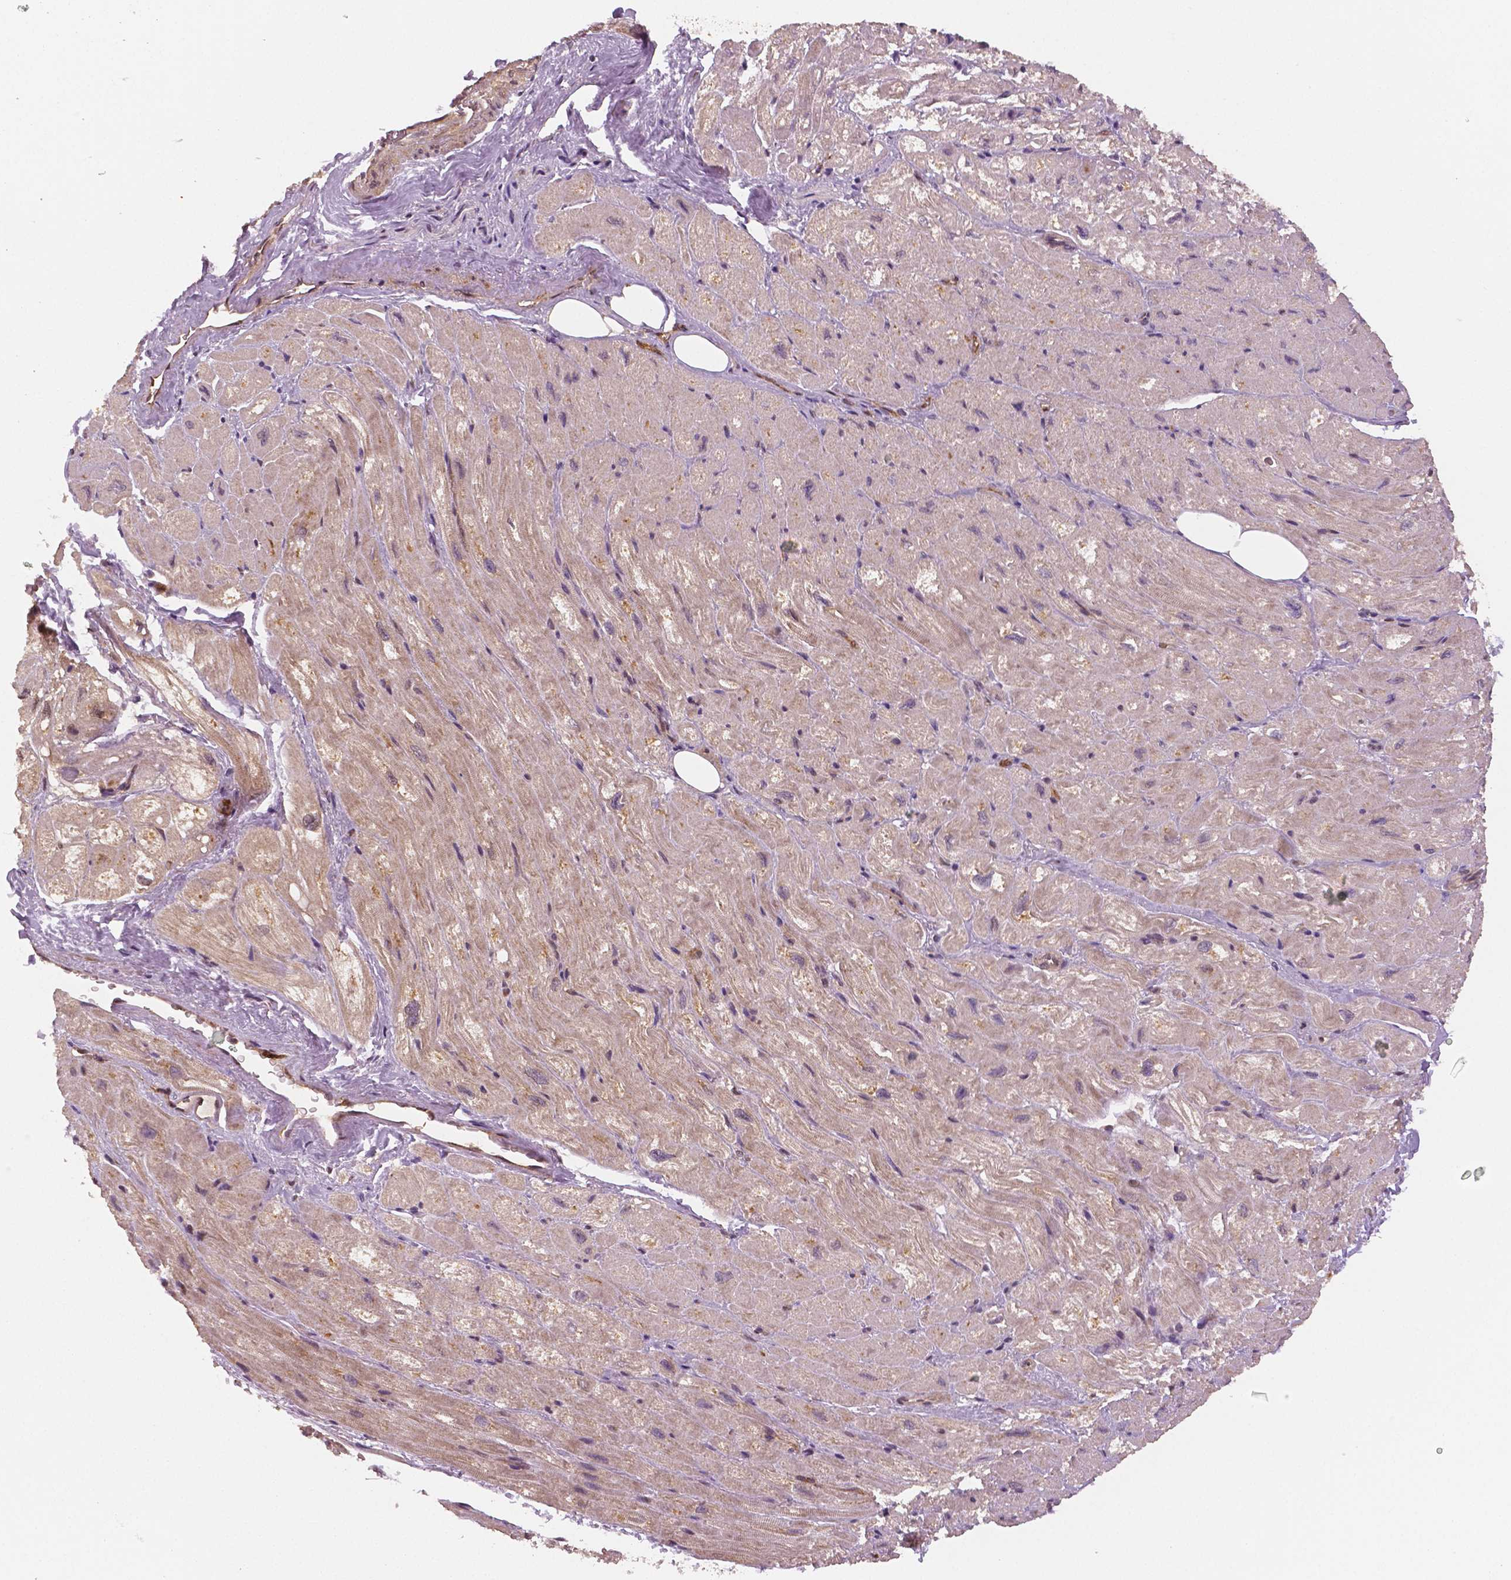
{"staining": {"intensity": "negative", "quantity": "none", "location": "none"}, "tissue": "heart muscle", "cell_type": "Cardiomyocytes", "image_type": "normal", "snomed": [{"axis": "morphology", "description": "Normal tissue, NOS"}, {"axis": "topography", "description": "Heart"}], "caption": "IHC of benign human heart muscle shows no positivity in cardiomyocytes. The staining is performed using DAB (3,3'-diaminobenzidine) brown chromogen with nuclei counter-stained in using hematoxylin.", "gene": "STAT3", "patient": {"sex": "female", "age": 69}}